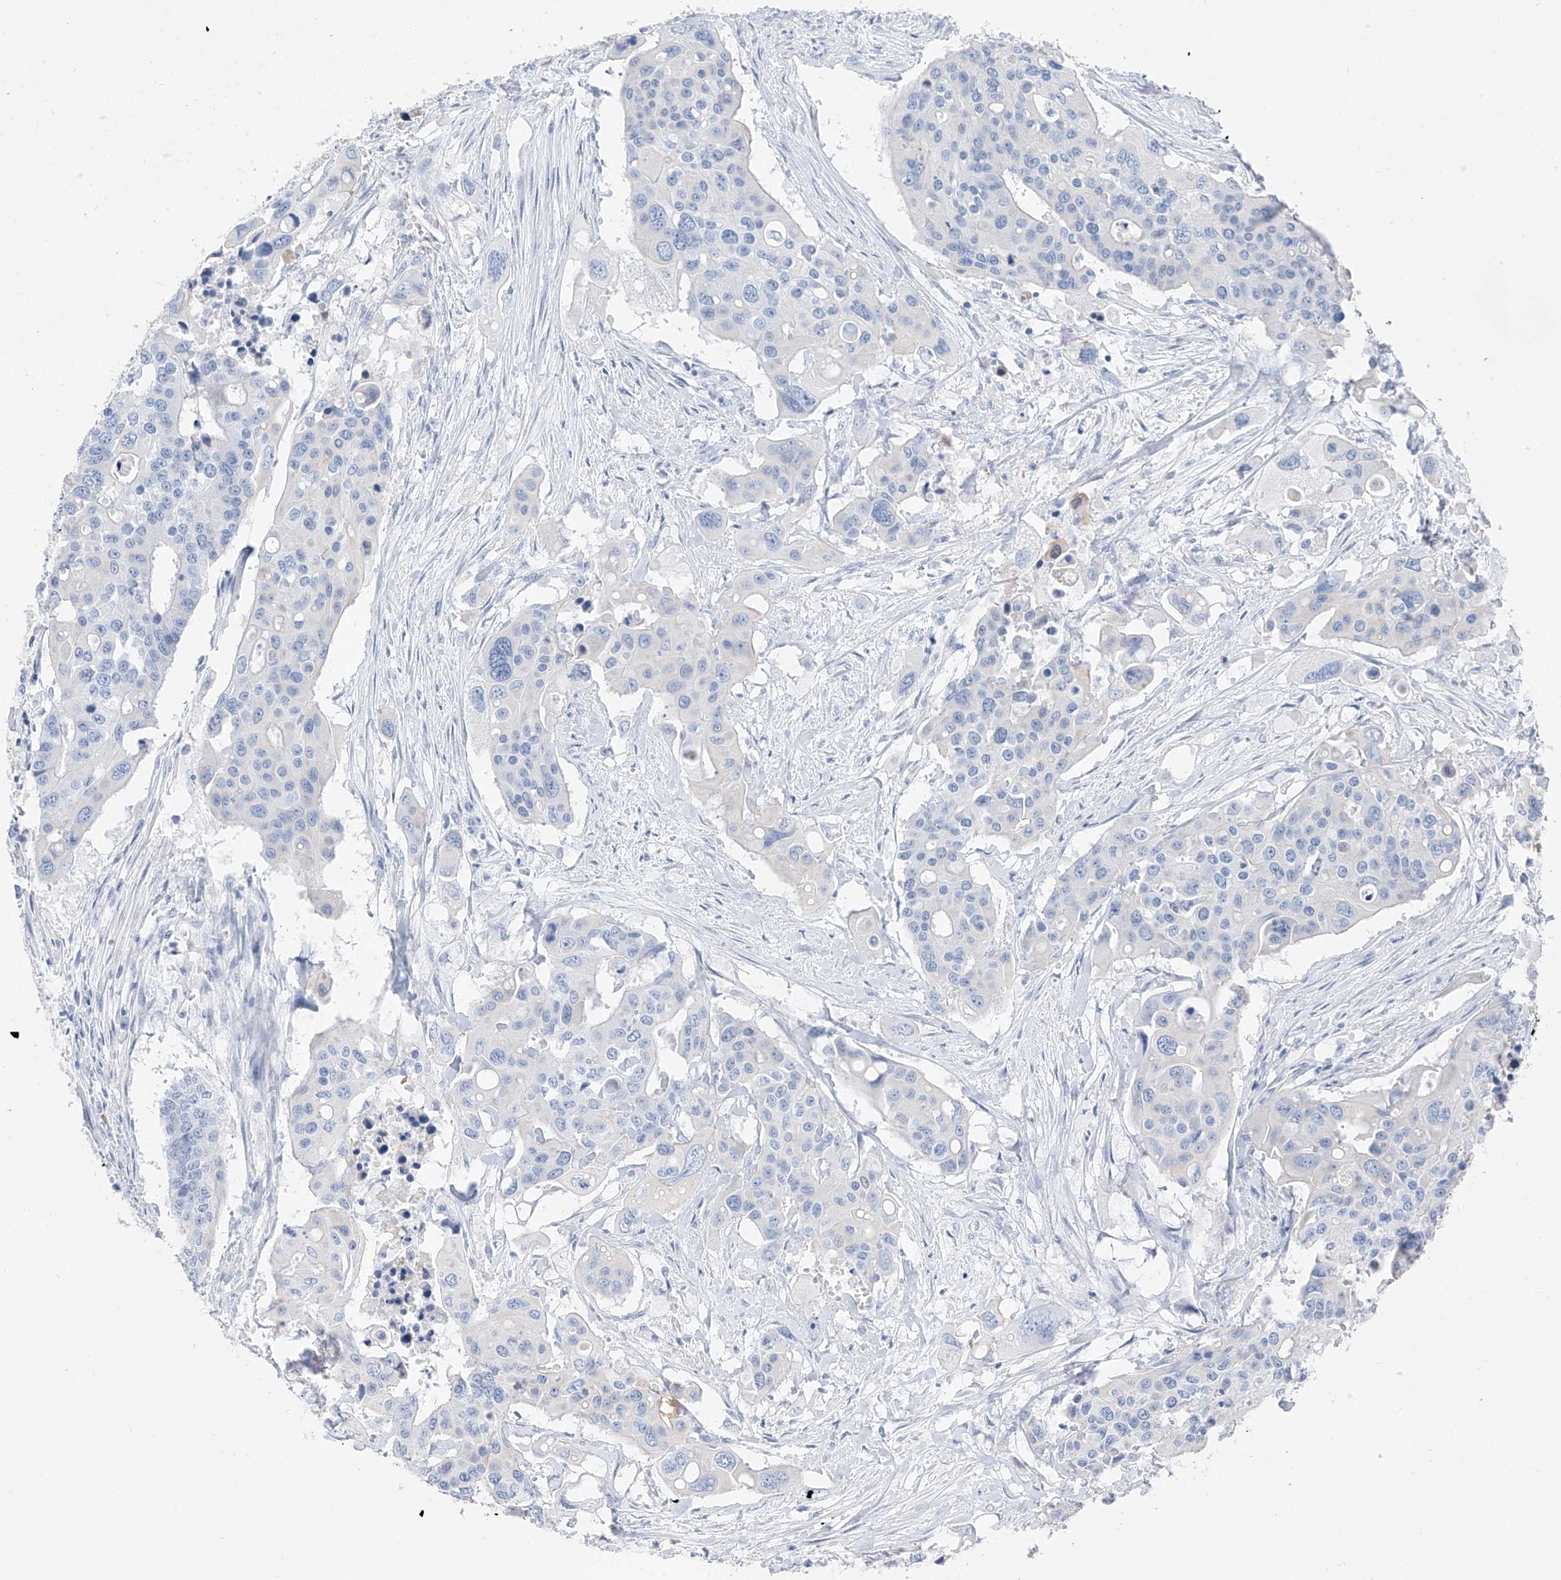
{"staining": {"intensity": "negative", "quantity": "none", "location": "none"}, "tissue": "colorectal cancer", "cell_type": "Tumor cells", "image_type": "cancer", "snomed": [{"axis": "morphology", "description": "Adenocarcinoma, NOS"}, {"axis": "topography", "description": "Colon"}], "caption": "IHC histopathology image of neoplastic tissue: human adenocarcinoma (colorectal) stained with DAB (3,3'-diaminobenzidine) reveals no significant protein positivity in tumor cells.", "gene": "PAFAH1B3", "patient": {"sex": "male", "age": 77}}